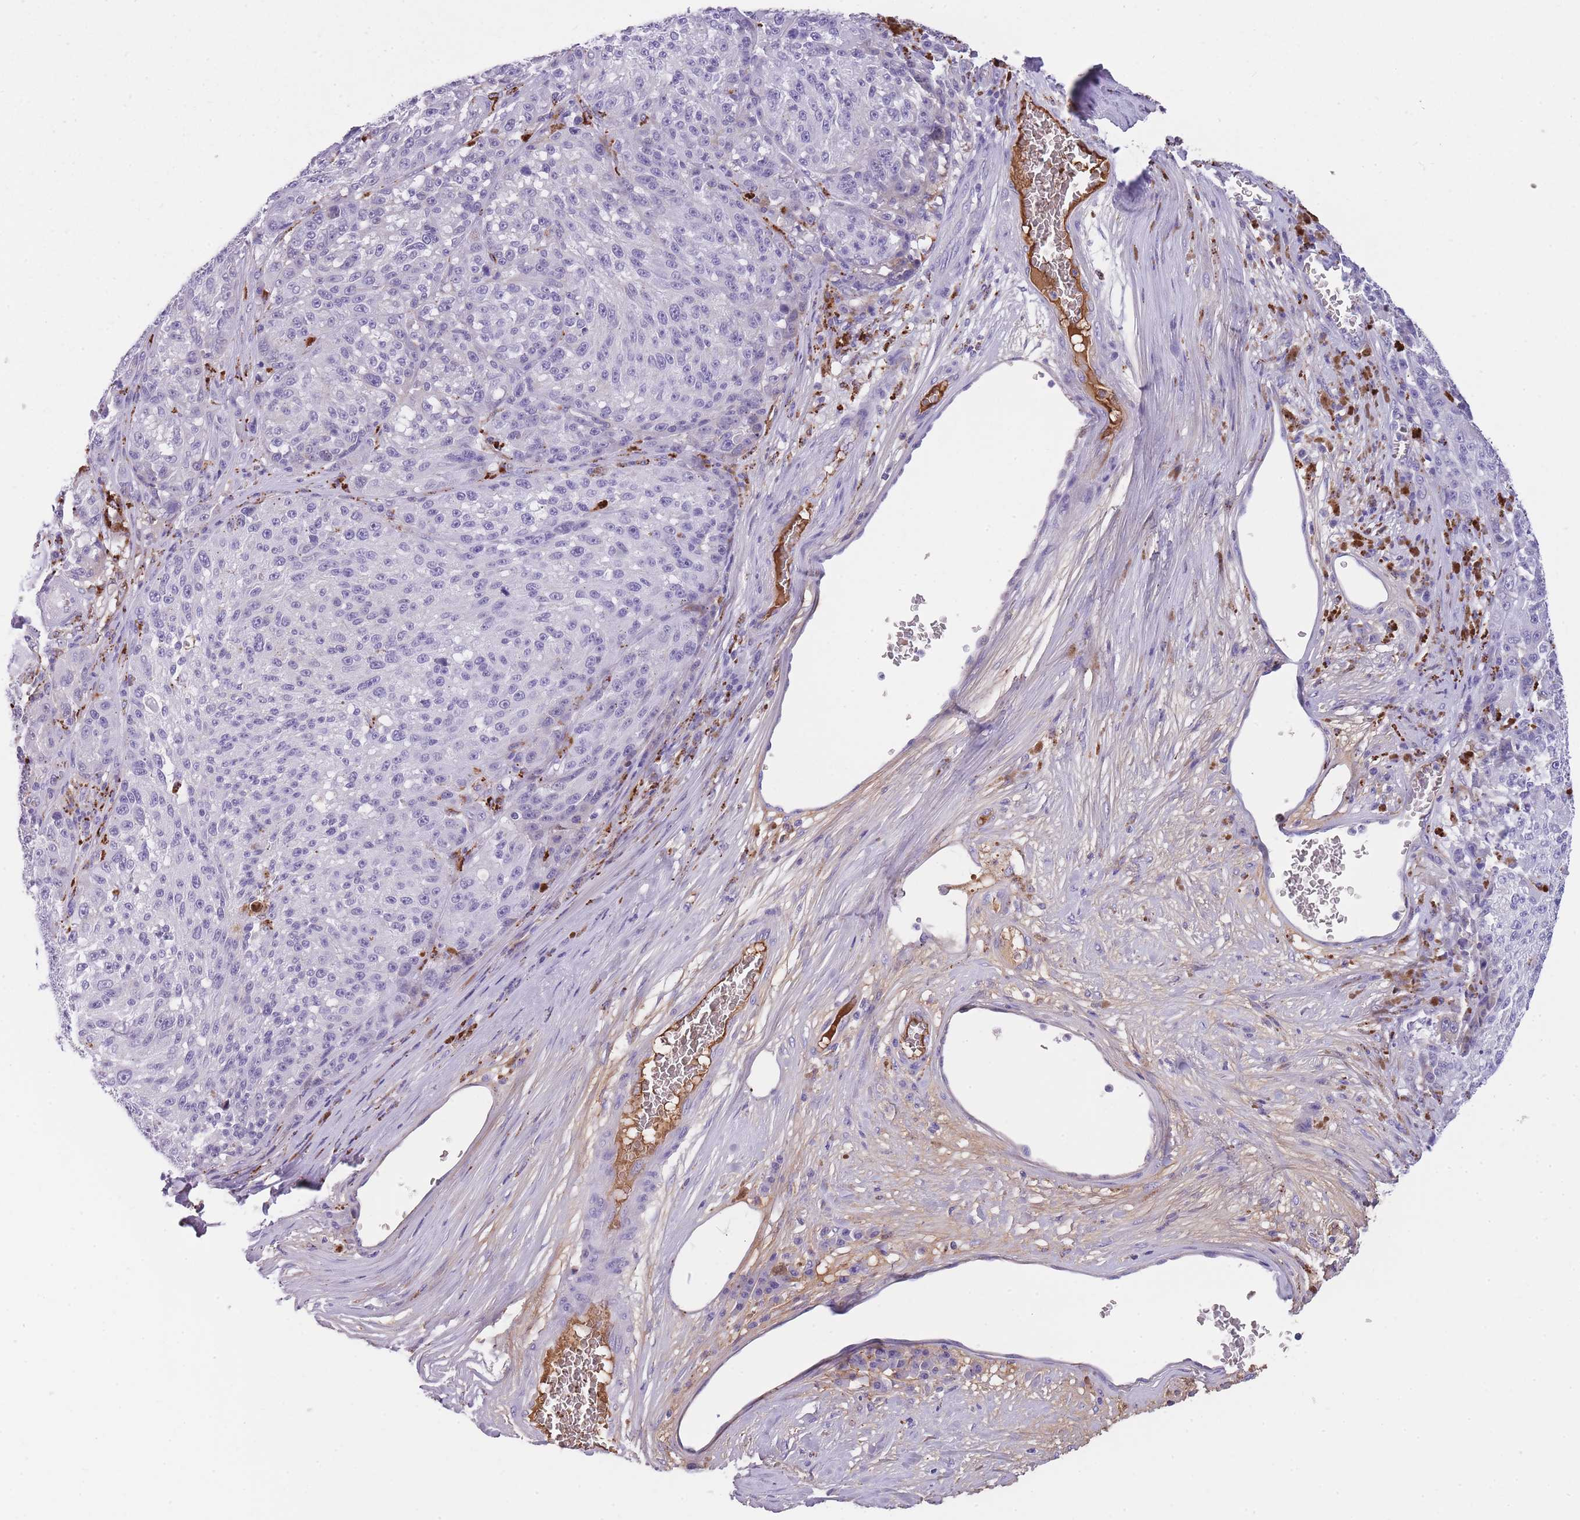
{"staining": {"intensity": "negative", "quantity": "none", "location": "none"}, "tissue": "melanoma", "cell_type": "Tumor cells", "image_type": "cancer", "snomed": [{"axis": "morphology", "description": "Malignant melanoma, NOS"}, {"axis": "topography", "description": "Skin"}], "caption": "This is an immunohistochemistry image of malignant melanoma. There is no expression in tumor cells.", "gene": "GNAT1", "patient": {"sex": "male", "age": 53}}